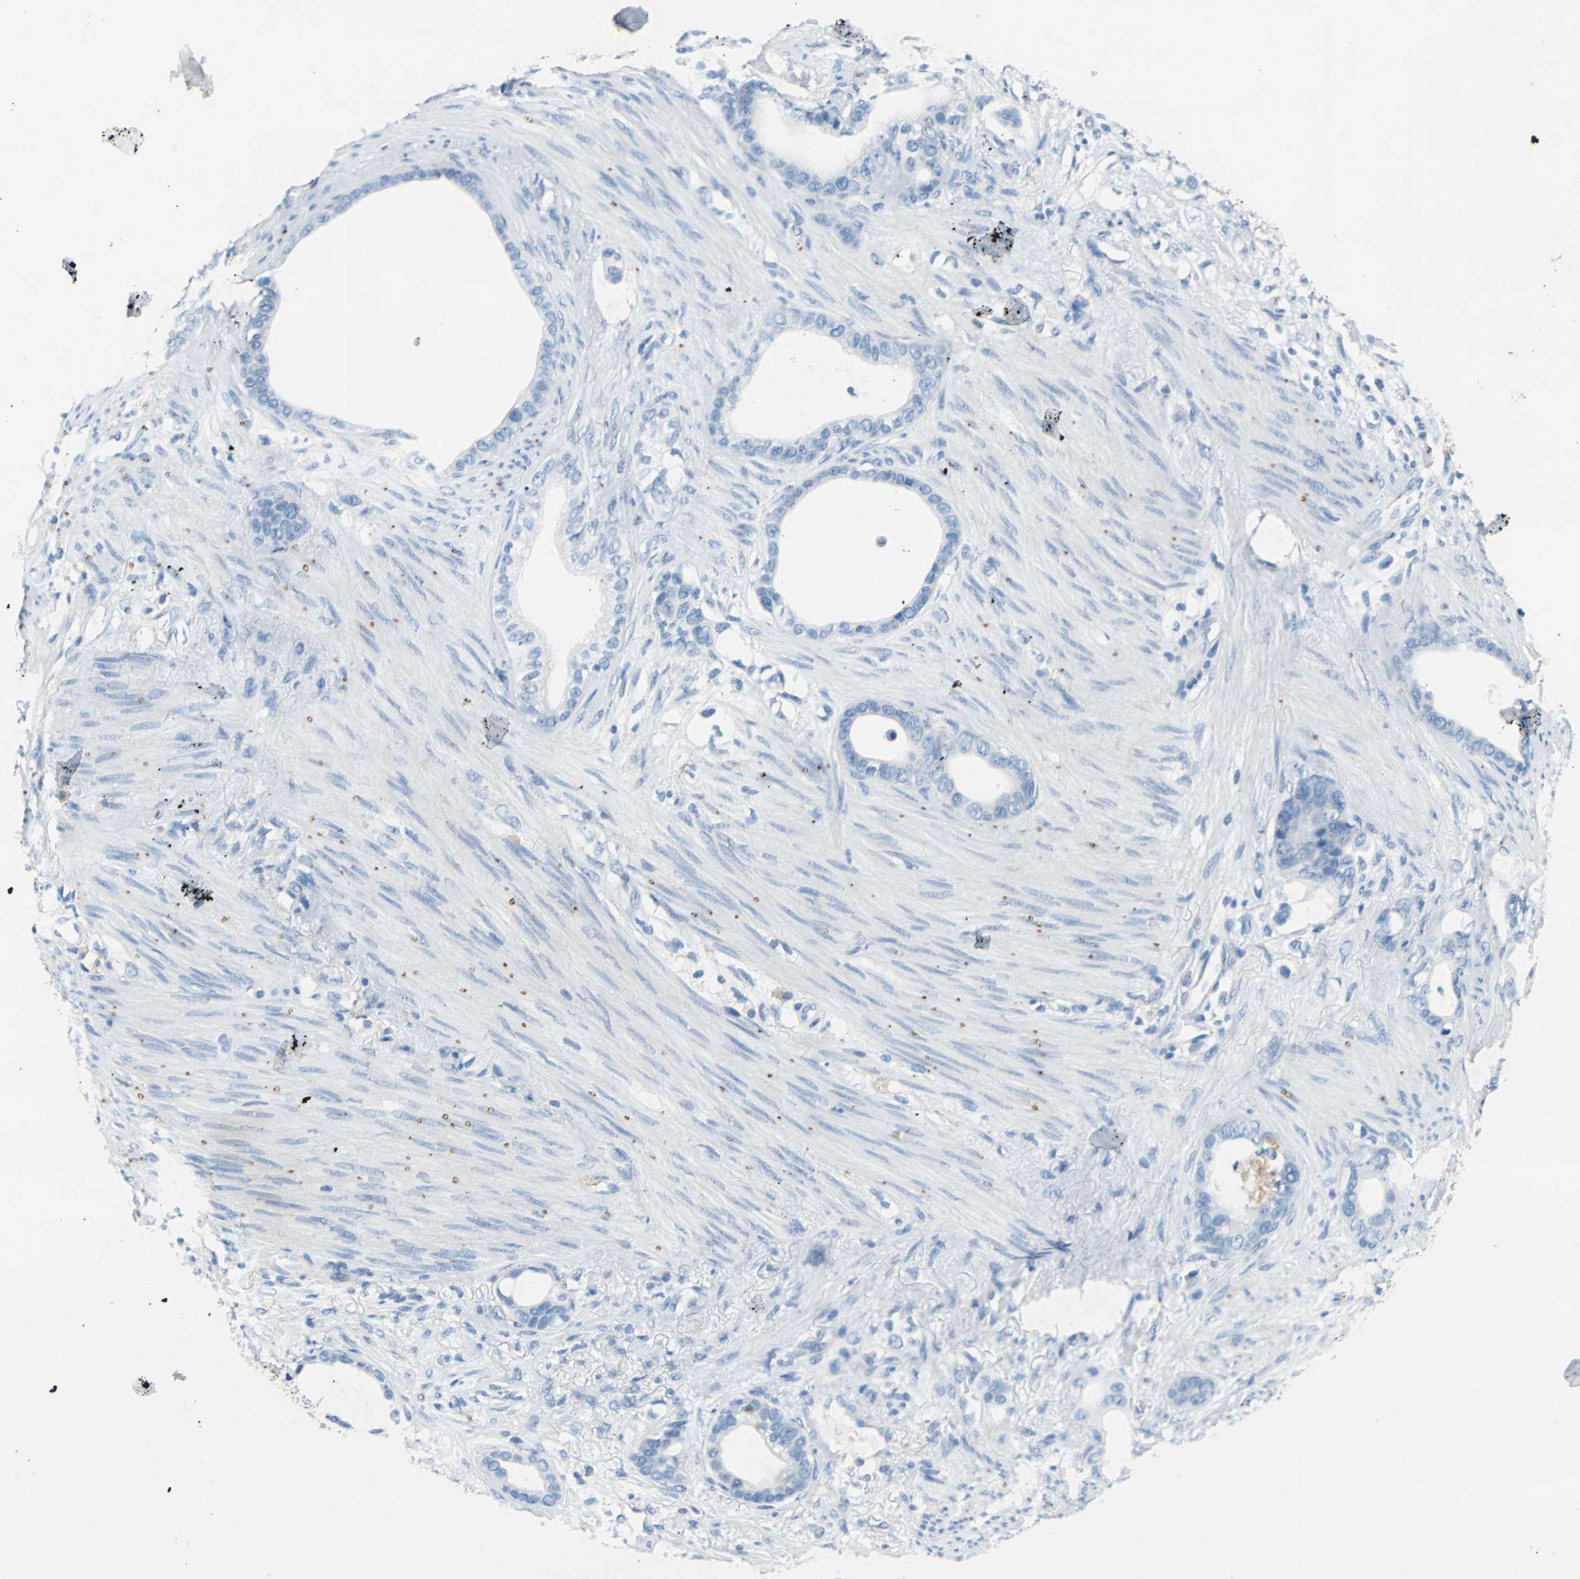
{"staining": {"intensity": "negative", "quantity": "none", "location": "none"}, "tissue": "stomach cancer", "cell_type": "Tumor cells", "image_type": "cancer", "snomed": [{"axis": "morphology", "description": "Adenocarcinoma, NOS"}, {"axis": "topography", "description": "Stomach"}], "caption": "DAB immunohistochemical staining of human stomach adenocarcinoma displays no significant expression in tumor cells.", "gene": "TEX264", "patient": {"sex": "female", "age": 75}}